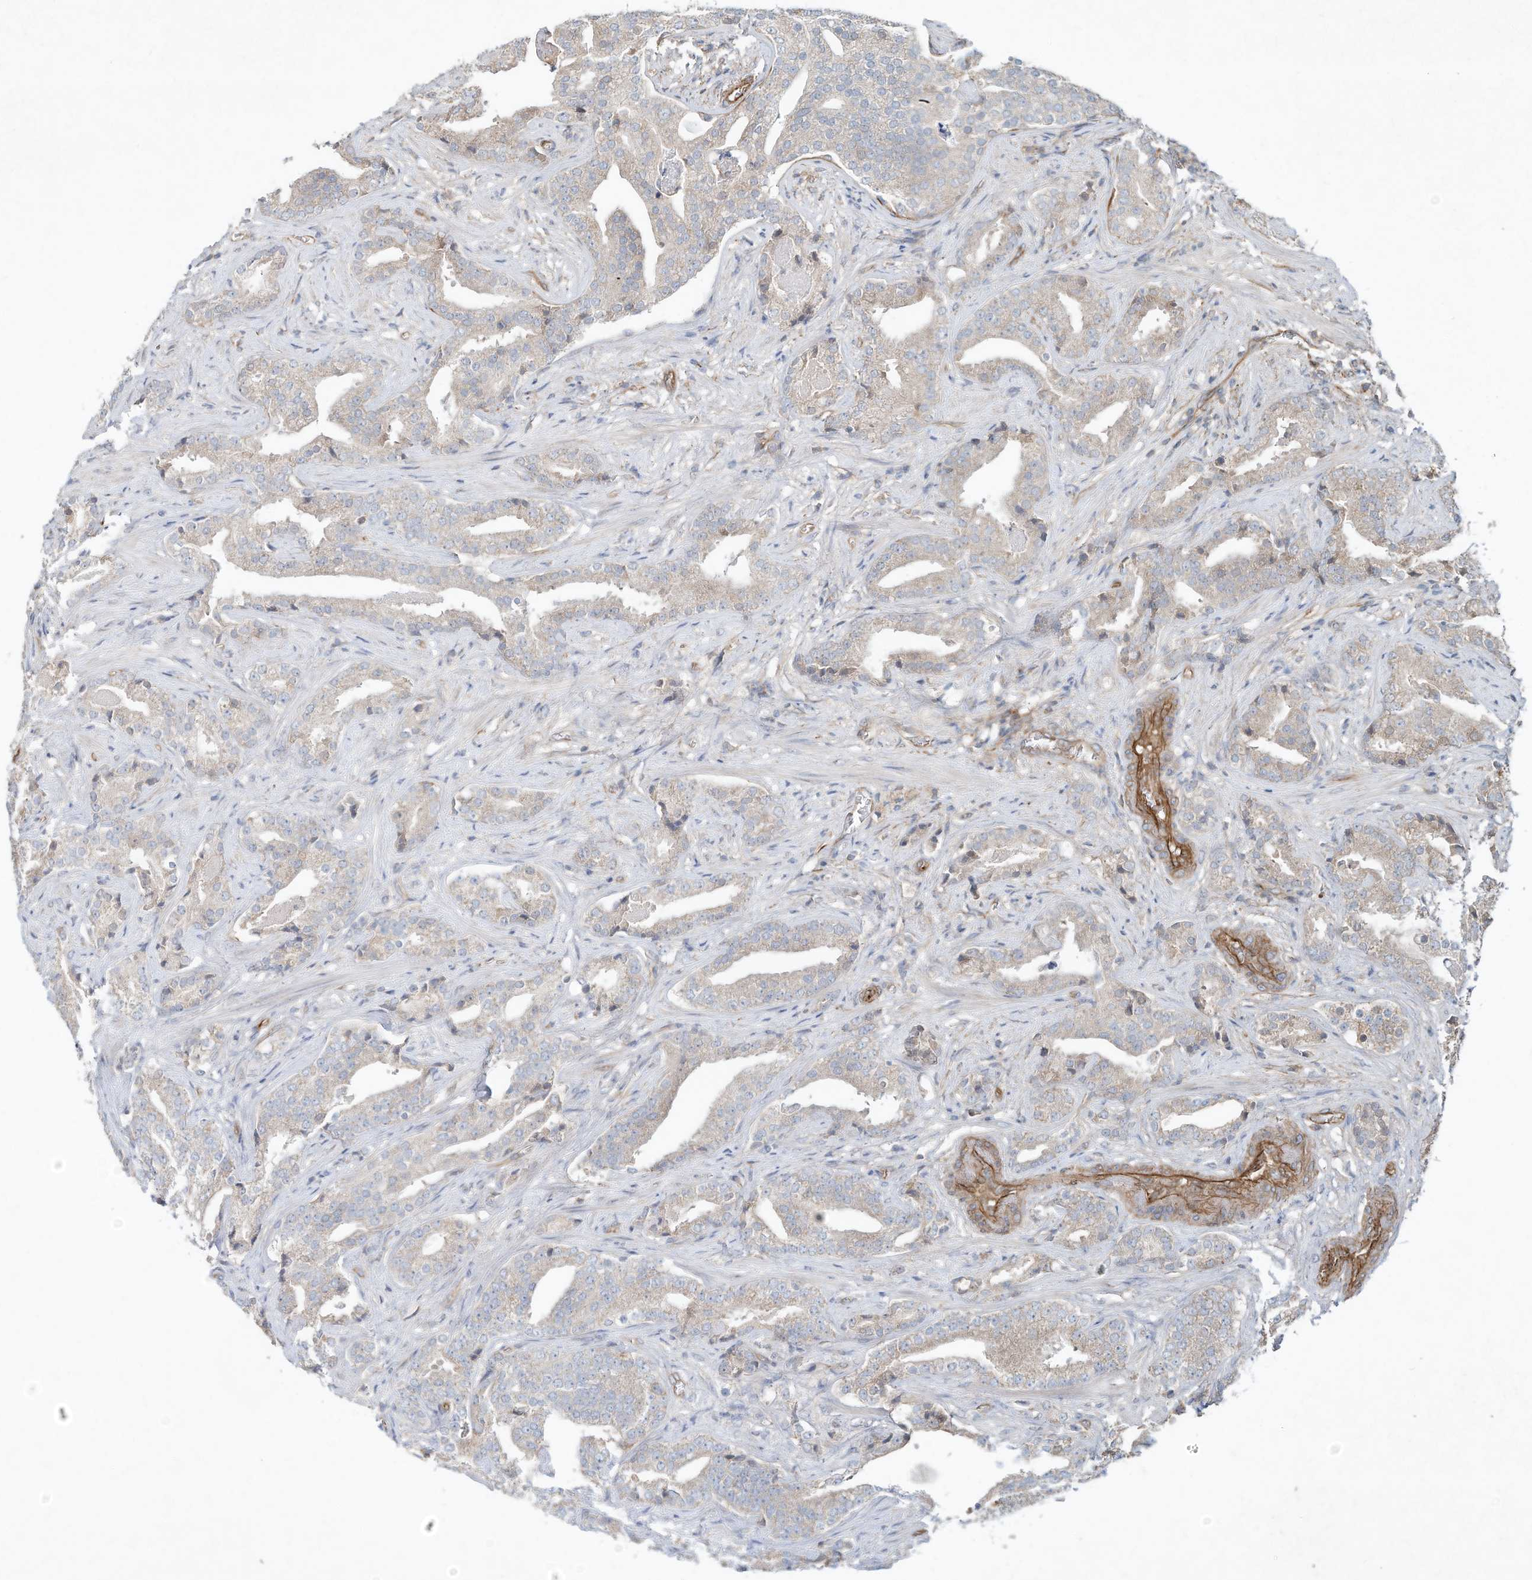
{"staining": {"intensity": "negative", "quantity": "none", "location": "none"}, "tissue": "prostate cancer", "cell_type": "Tumor cells", "image_type": "cancer", "snomed": [{"axis": "morphology", "description": "Adenocarcinoma, Low grade"}, {"axis": "topography", "description": "Prostate"}], "caption": "High magnification brightfield microscopy of prostate cancer stained with DAB (brown) and counterstained with hematoxylin (blue): tumor cells show no significant expression. (IHC, brightfield microscopy, high magnification).", "gene": "HTR5A", "patient": {"sex": "male", "age": 67}}